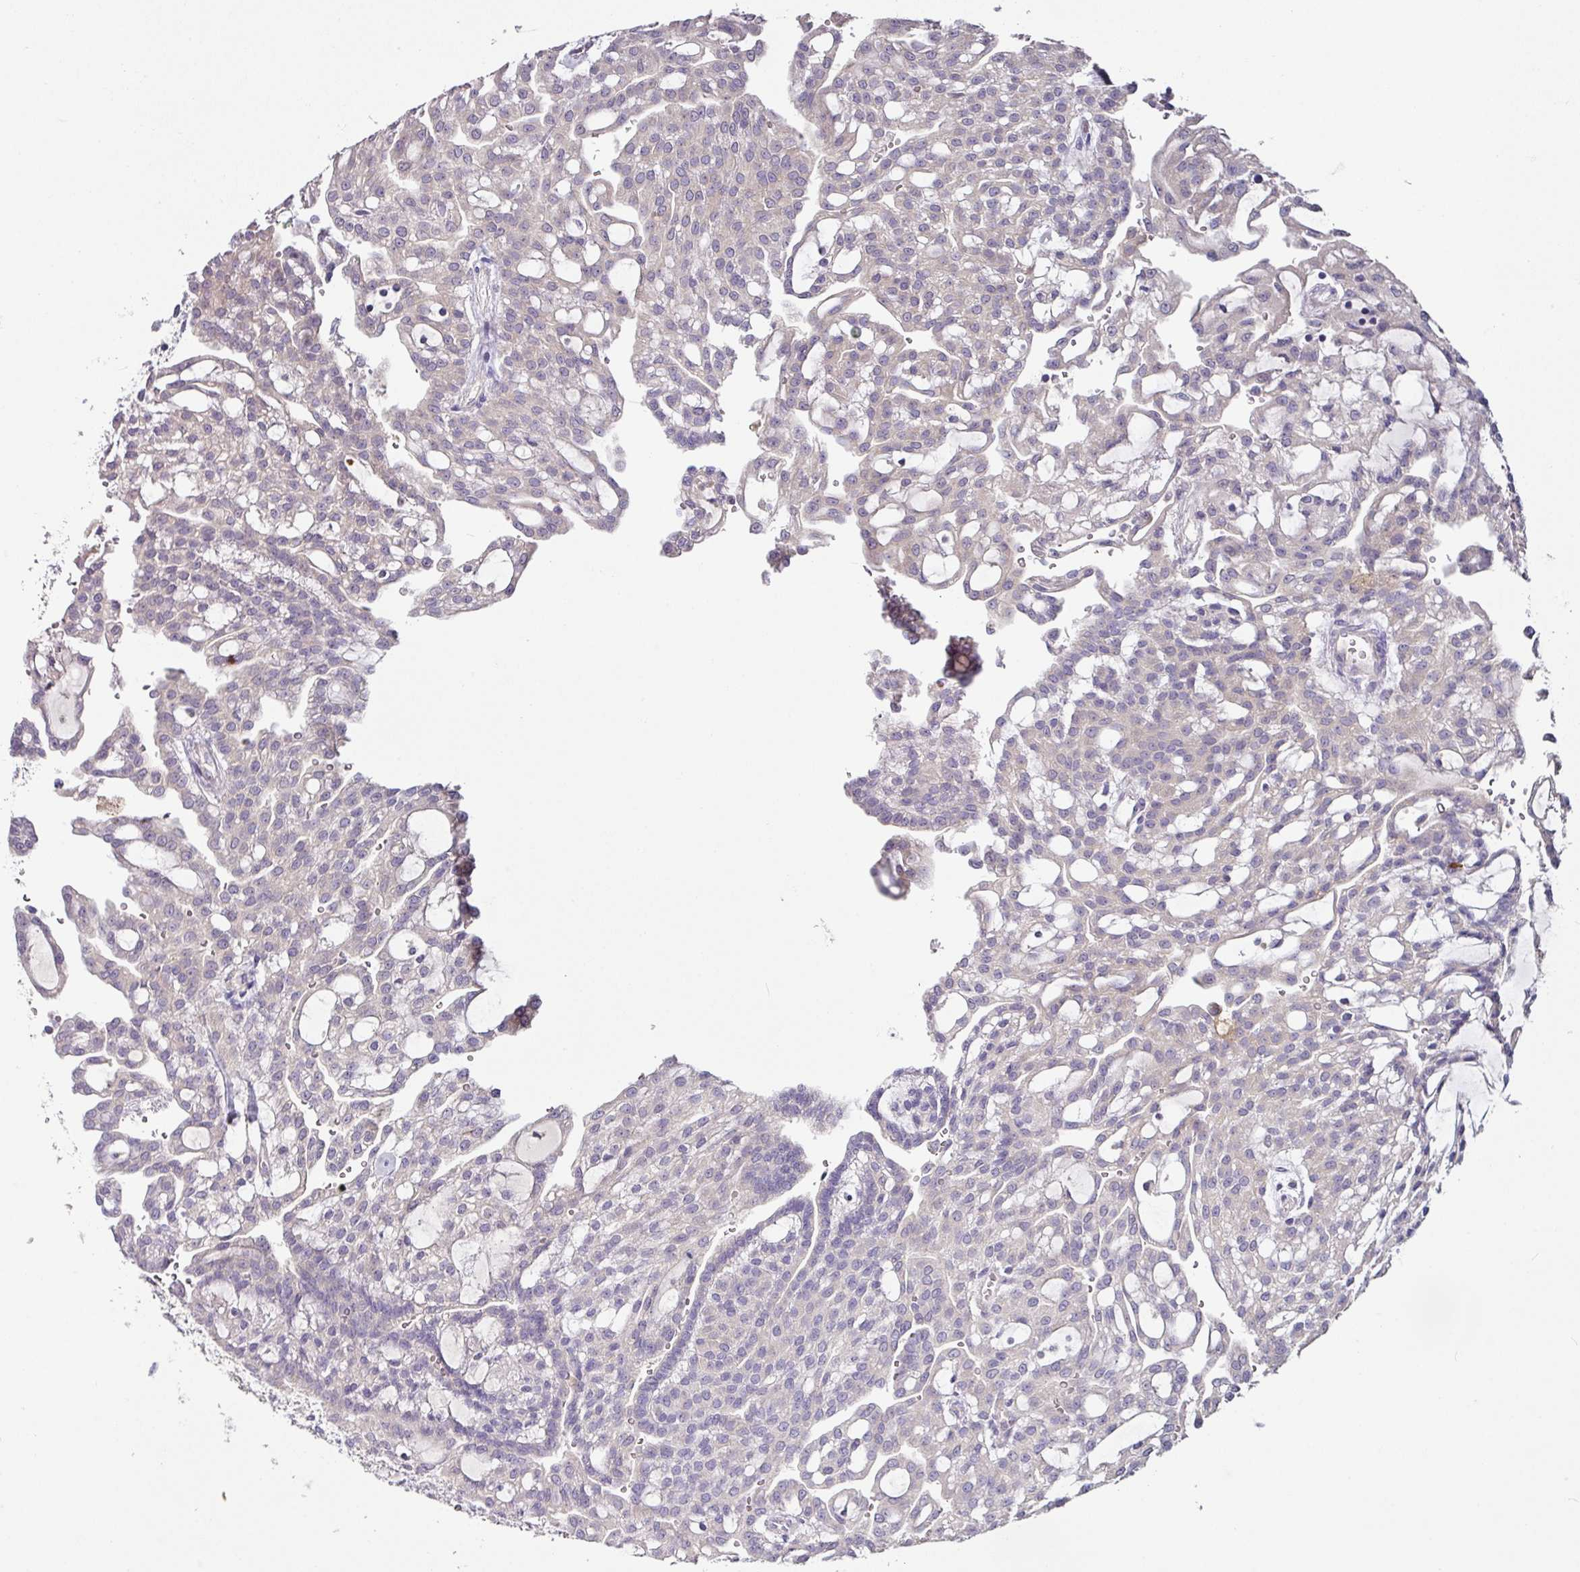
{"staining": {"intensity": "negative", "quantity": "none", "location": "none"}, "tissue": "renal cancer", "cell_type": "Tumor cells", "image_type": "cancer", "snomed": [{"axis": "morphology", "description": "Adenocarcinoma, NOS"}, {"axis": "topography", "description": "Kidney"}], "caption": "This is an immunohistochemistry image of renal cancer. There is no positivity in tumor cells.", "gene": "SKIC2", "patient": {"sex": "male", "age": 63}}